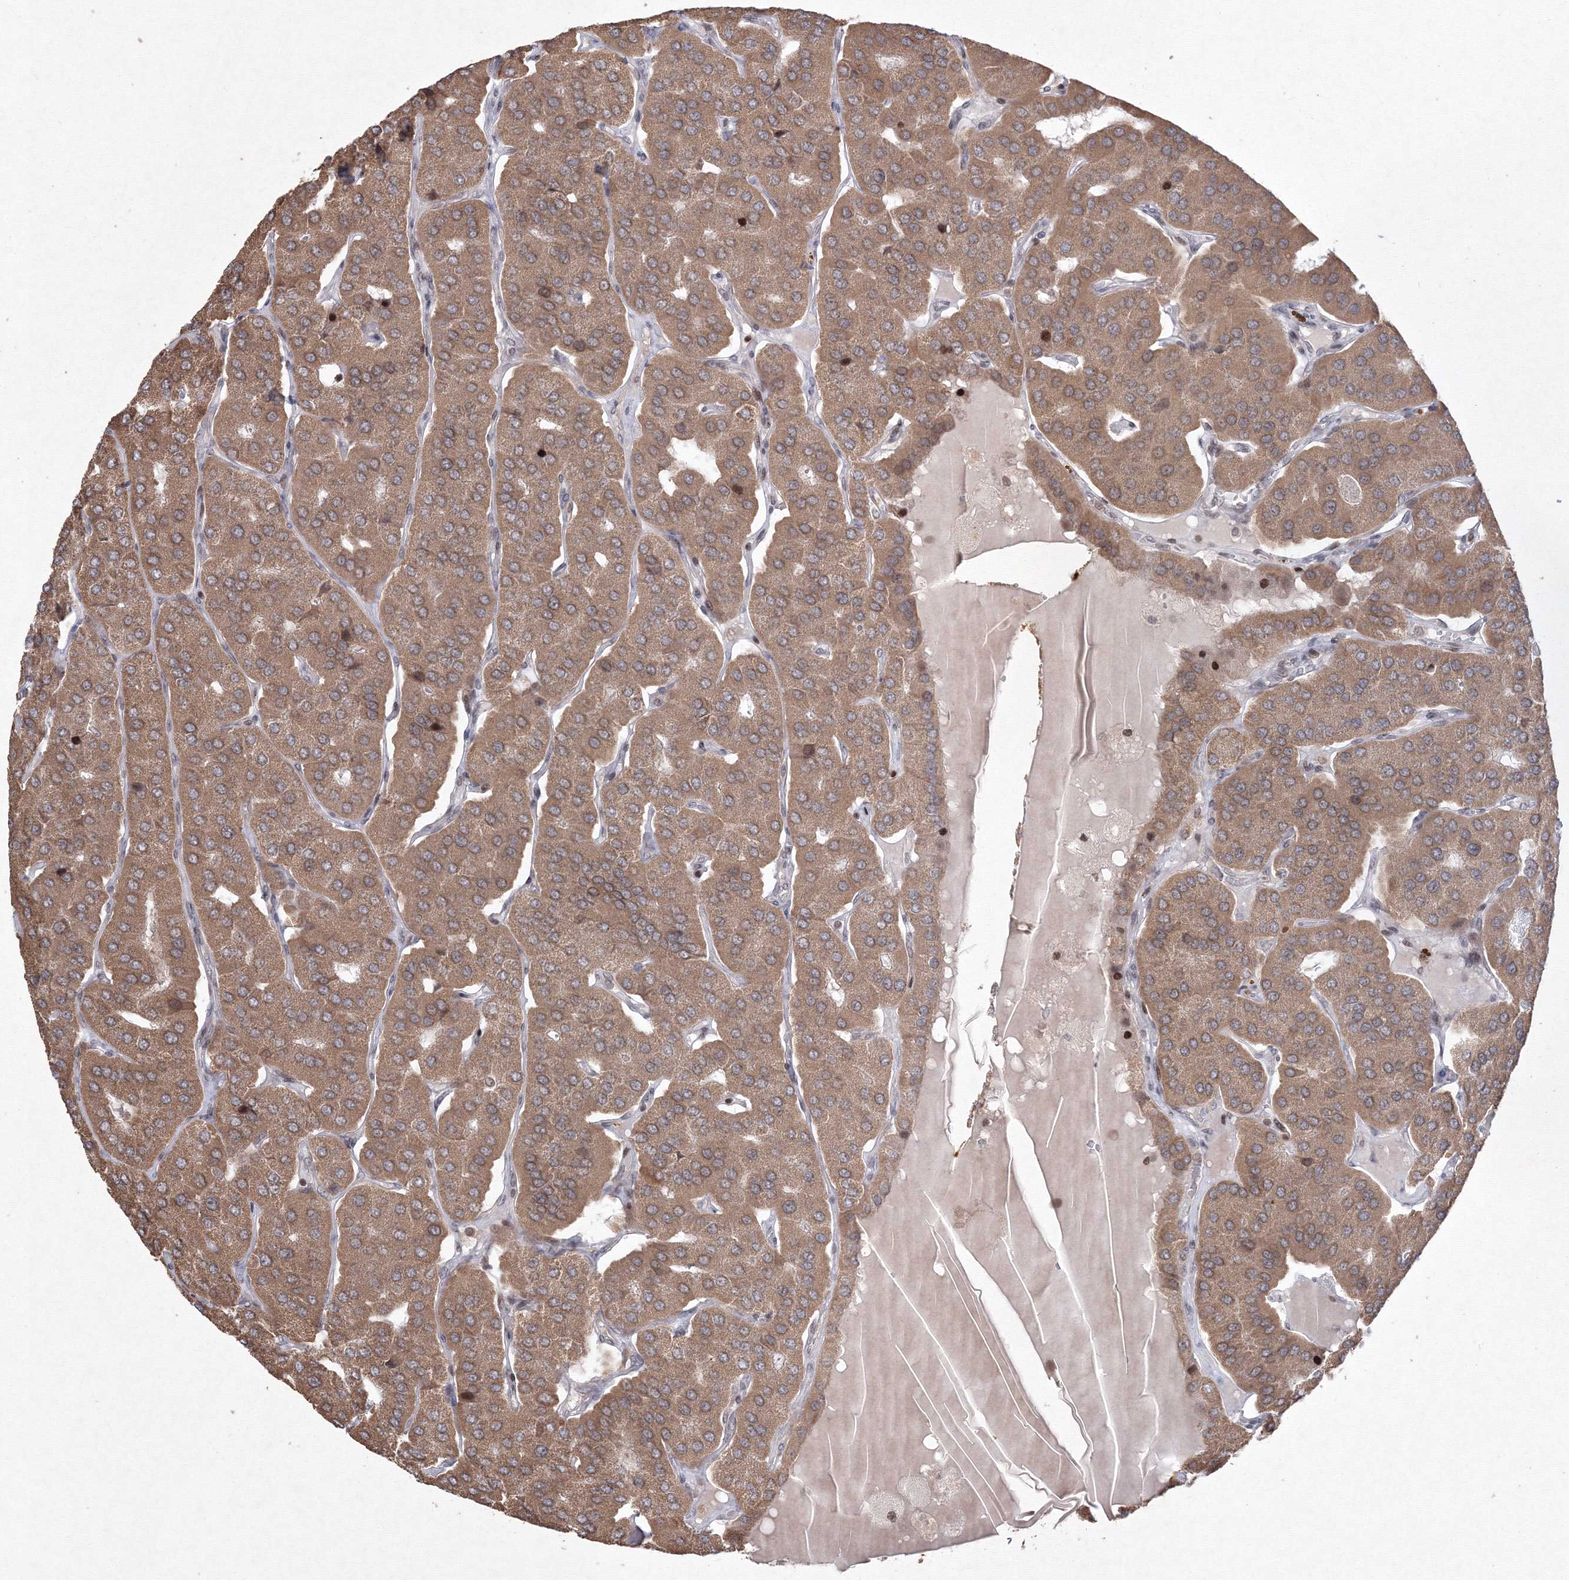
{"staining": {"intensity": "moderate", "quantity": ">75%", "location": "cytoplasmic/membranous"}, "tissue": "parathyroid gland", "cell_type": "Glandular cells", "image_type": "normal", "snomed": [{"axis": "morphology", "description": "Normal tissue, NOS"}, {"axis": "morphology", "description": "Adenoma, NOS"}, {"axis": "topography", "description": "Parathyroid gland"}], "caption": "Immunohistochemistry (IHC) image of normal human parathyroid gland stained for a protein (brown), which reveals medium levels of moderate cytoplasmic/membranous expression in approximately >75% of glandular cells.", "gene": "MKRN2", "patient": {"sex": "female", "age": 86}}